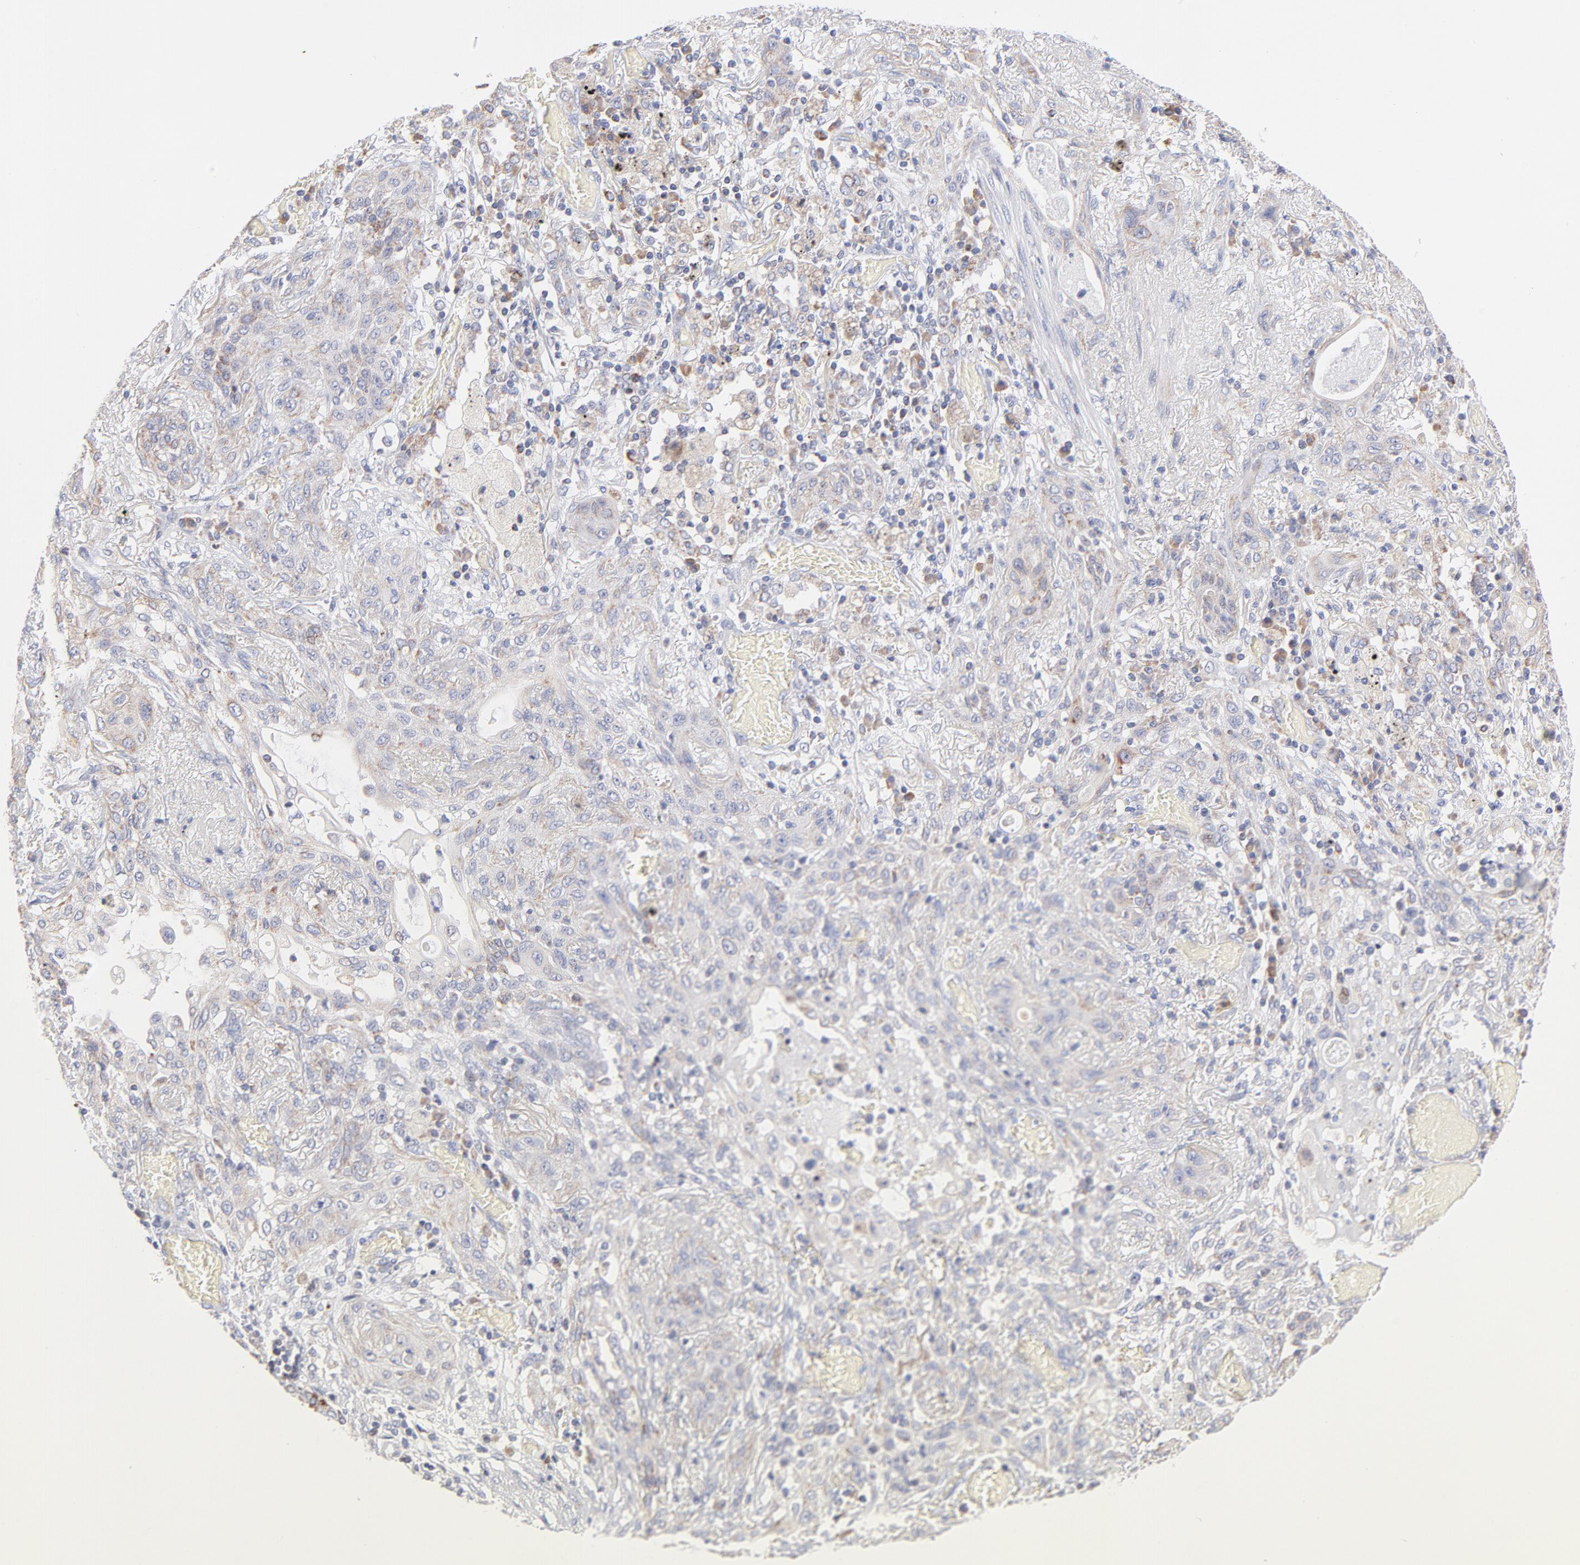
{"staining": {"intensity": "negative", "quantity": "none", "location": "none"}, "tissue": "lung cancer", "cell_type": "Tumor cells", "image_type": "cancer", "snomed": [{"axis": "morphology", "description": "Squamous cell carcinoma, NOS"}, {"axis": "topography", "description": "Lung"}], "caption": "This is an immunohistochemistry (IHC) histopathology image of human squamous cell carcinoma (lung). There is no staining in tumor cells.", "gene": "TIMM8A", "patient": {"sex": "female", "age": 47}}